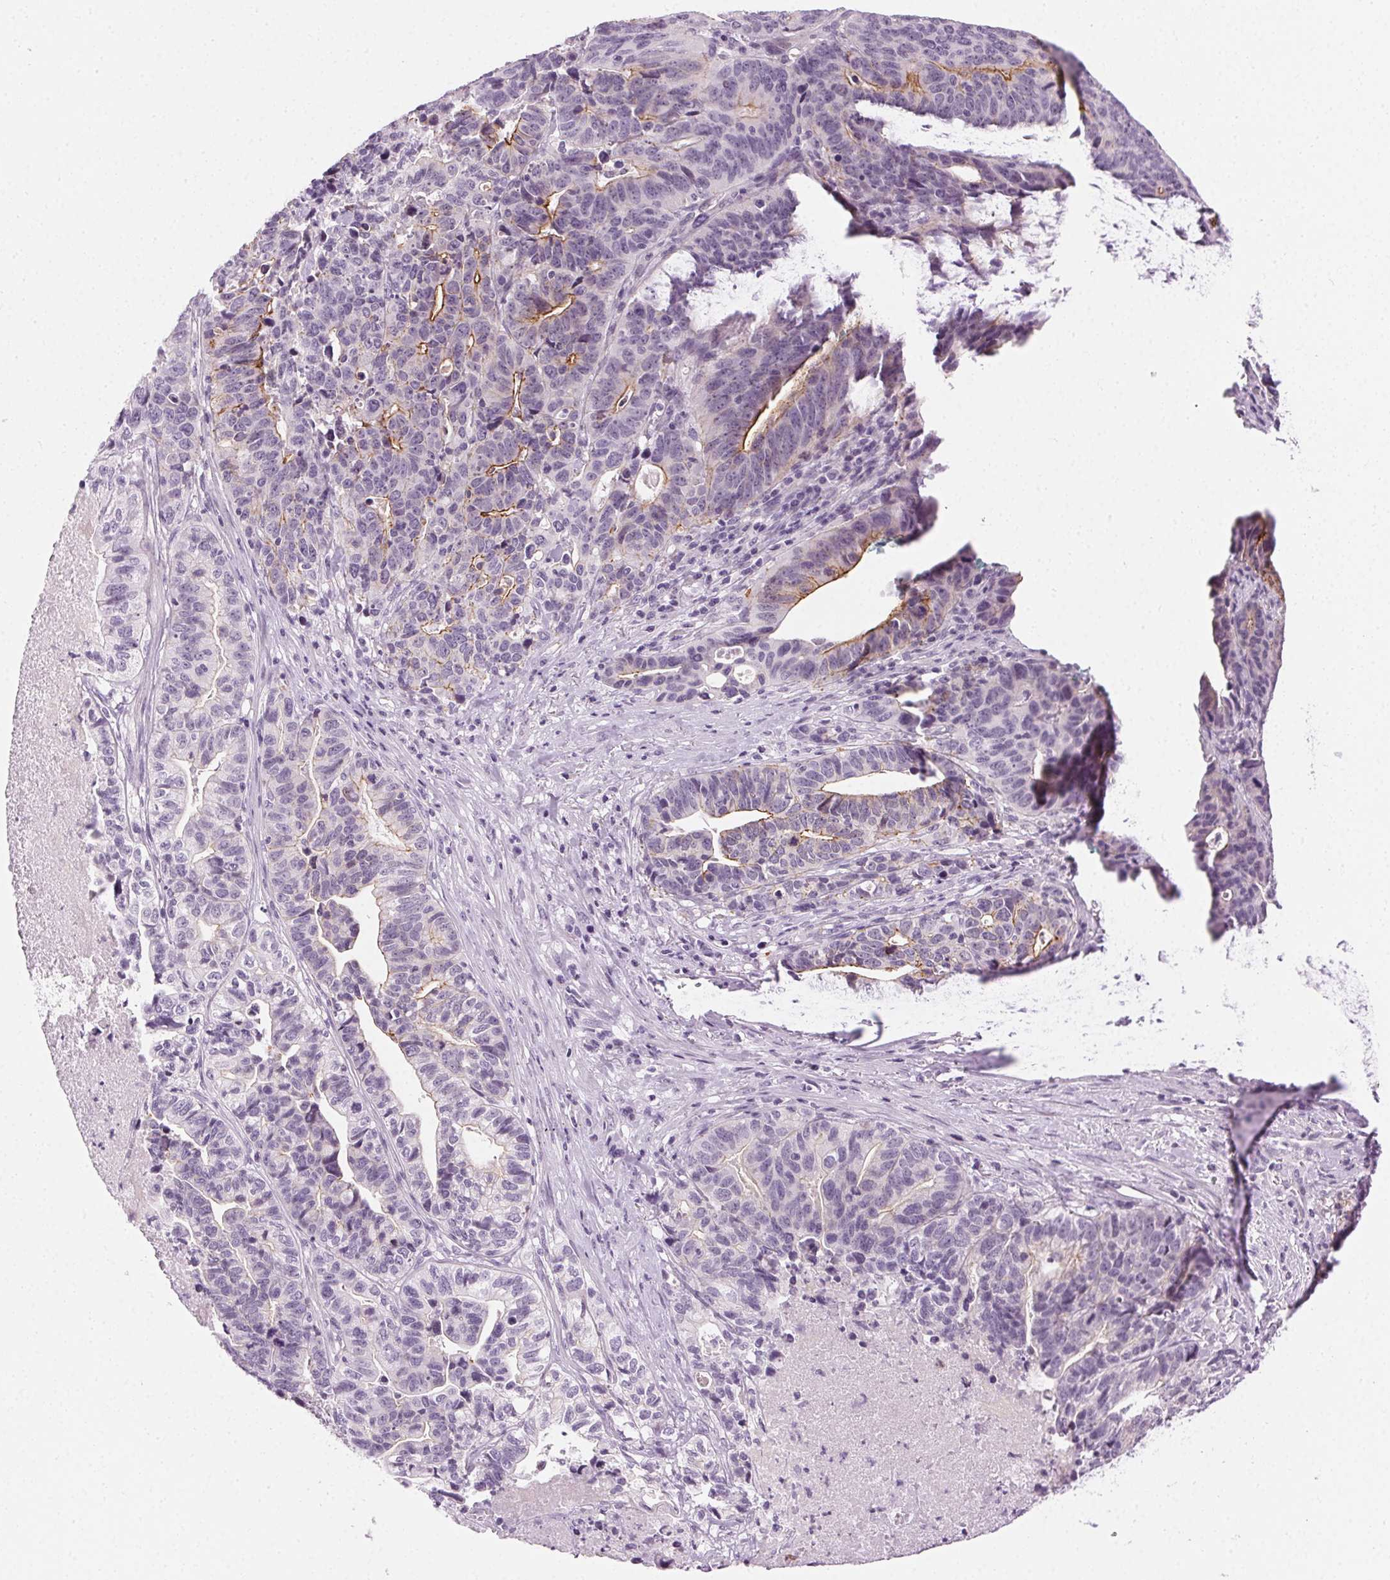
{"staining": {"intensity": "moderate", "quantity": "<25%", "location": "cytoplasmic/membranous"}, "tissue": "stomach cancer", "cell_type": "Tumor cells", "image_type": "cancer", "snomed": [{"axis": "morphology", "description": "Adenocarcinoma, NOS"}, {"axis": "topography", "description": "Stomach, upper"}], "caption": "Immunohistochemistry (IHC) of adenocarcinoma (stomach) shows low levels of moderate cytoplasmic/membranous expression in approximately <25% of tumor cells.", "gene": "AIF1L", "patient": {"sex": "female", "age": 67}}